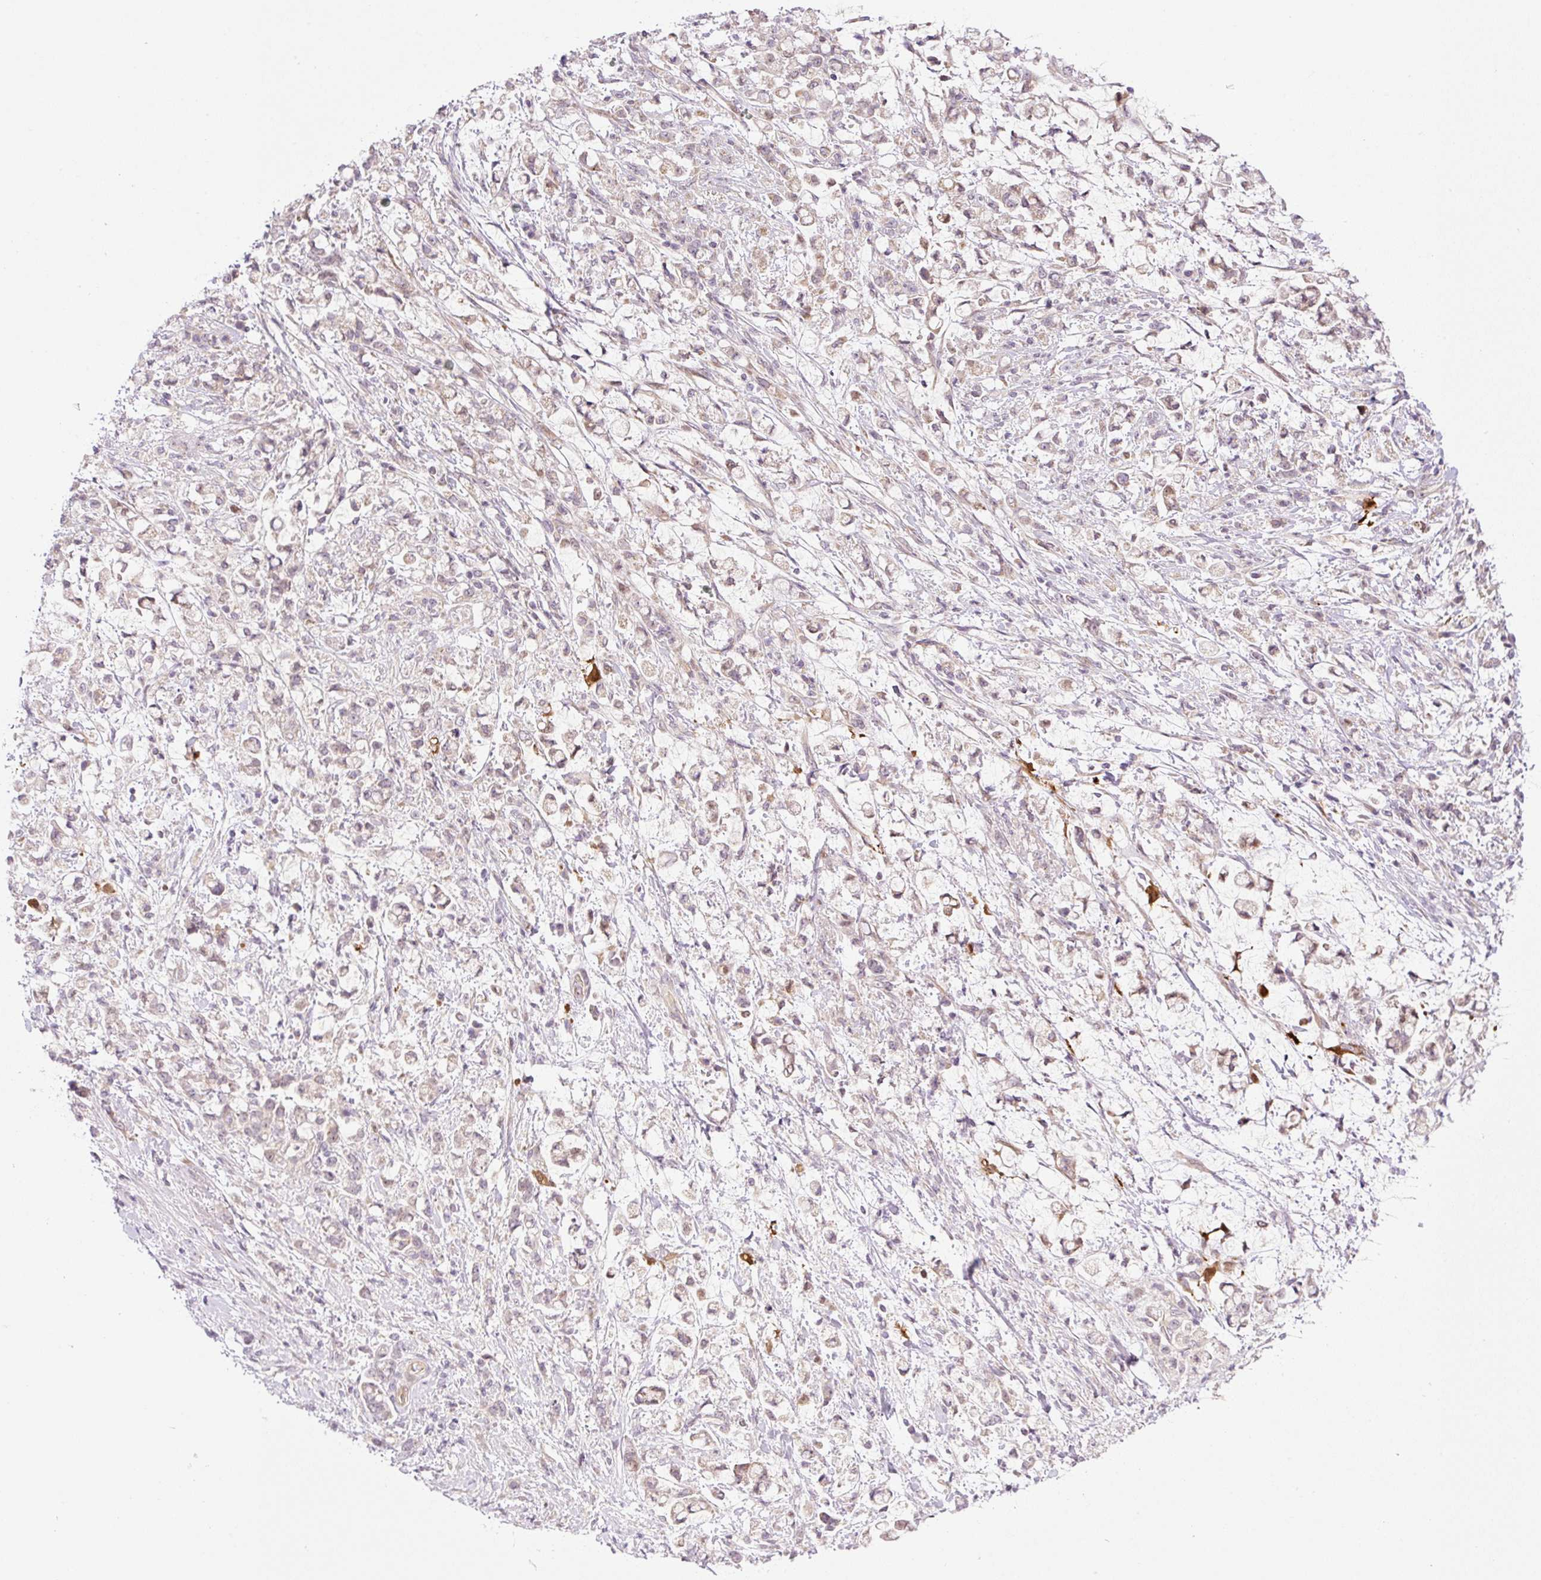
{"staining": {"intensity": "weak", "quantity": "<25%", "location": "cytoplasmic/membranous"}, "tissue": "stomach cancer", "cell_type": "Tumor cells", "image_type": "cancer", "snomed": [{"axis": "morphology", "description": "Adenocarcinoma, NOS"}, {"axis": "topography", "description": "Stomach"}], "caption": "This is an immunohistochemistry image of adenocarcinoma (stomach). There is no expression in tumor cells.", "gene": "ZNF394", "patient": {"sex": "female", "age": 60}}